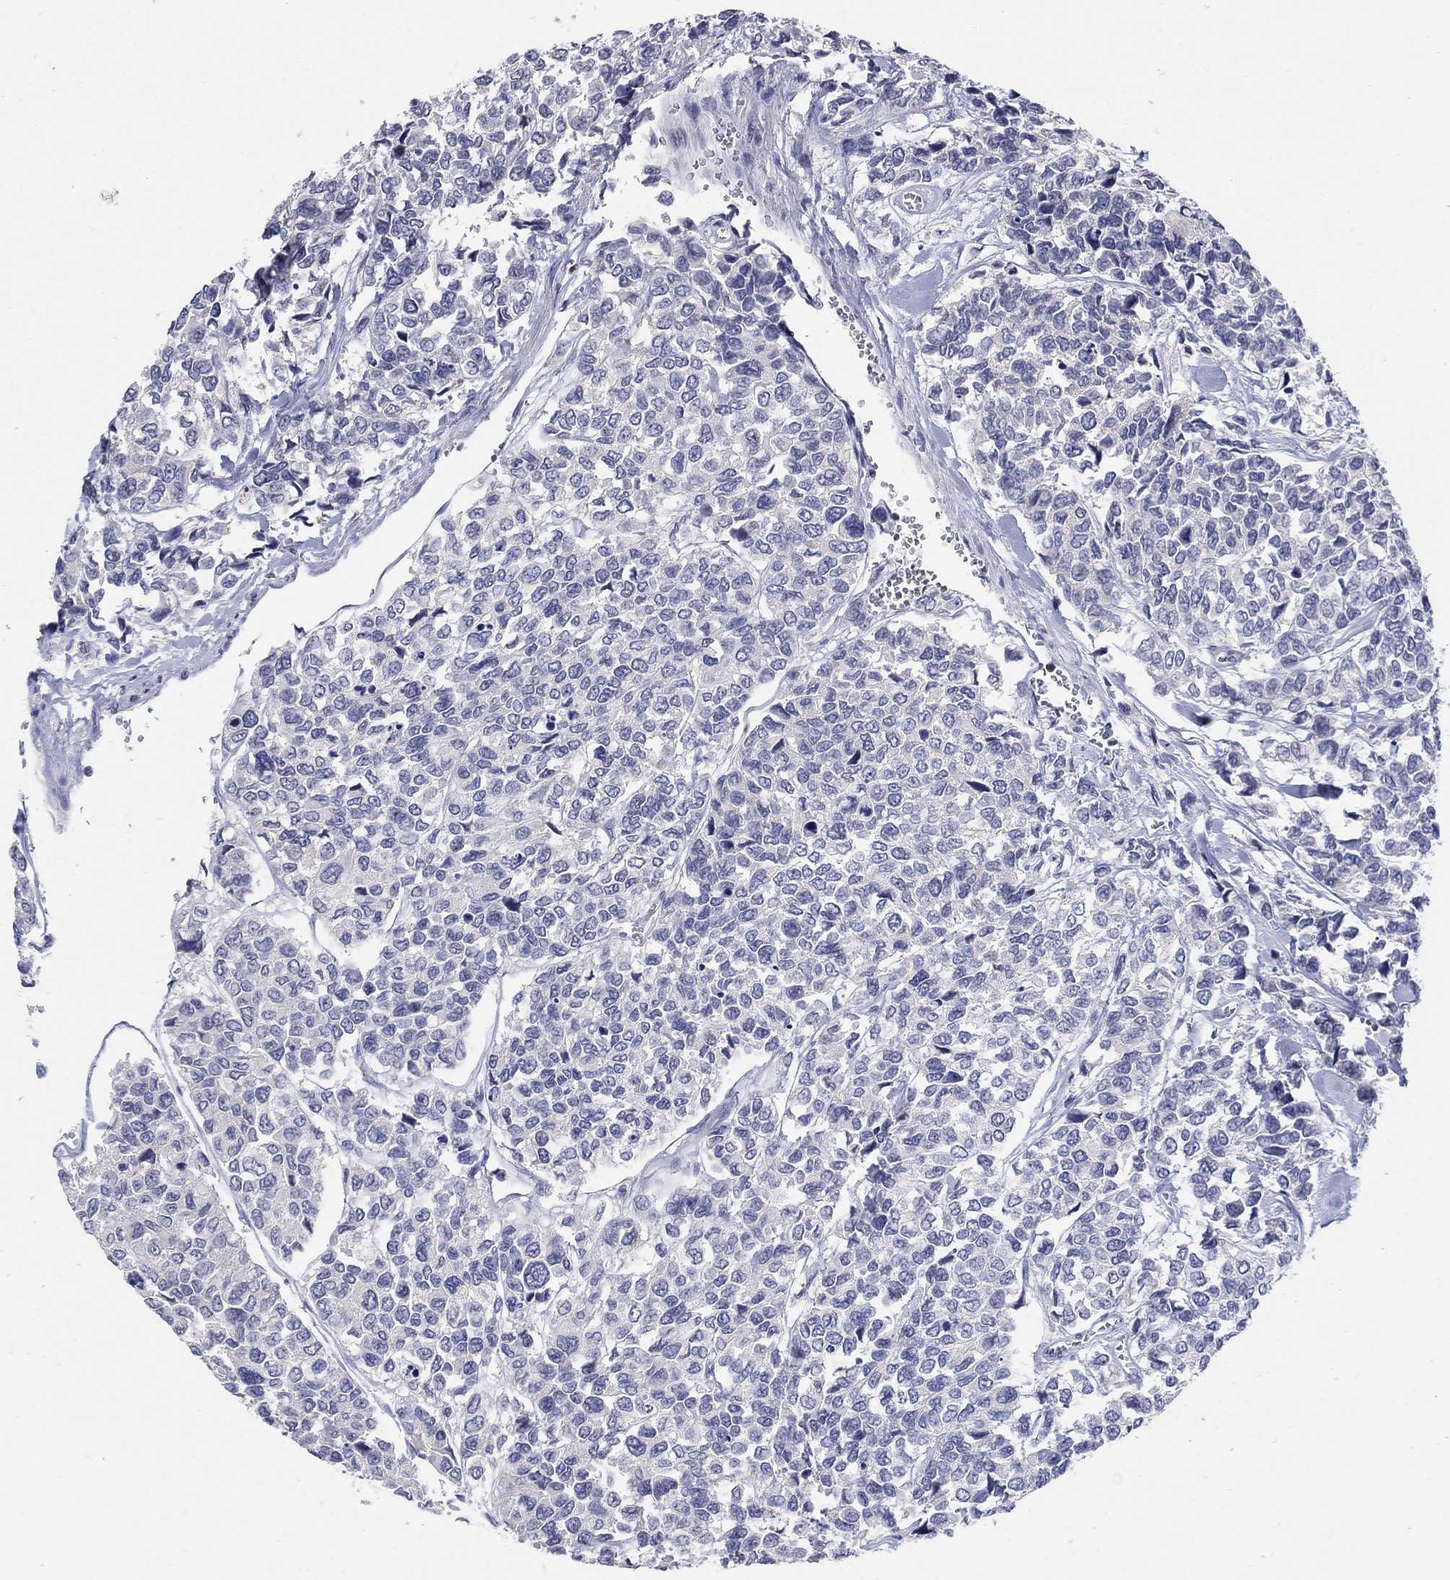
{"staining": {"intensity": "negative", "quantity": "none", "location": "none"}, "tissue": "urothelial cancer", "cell_type": "Tumor cells", "image_type": "cancer", "snomed": [{"axis": "morphology", "description": "Urothelial carcinoma, High grade"}, {"axis": "topography", "description": "Urinary bladder"}], "caption": "Urothelial cancer was stained to show a protein in brown. There is no significant staining in tumor cells.", "gene": "CETN1", "patient": {"sex": "male", "age": 77}}